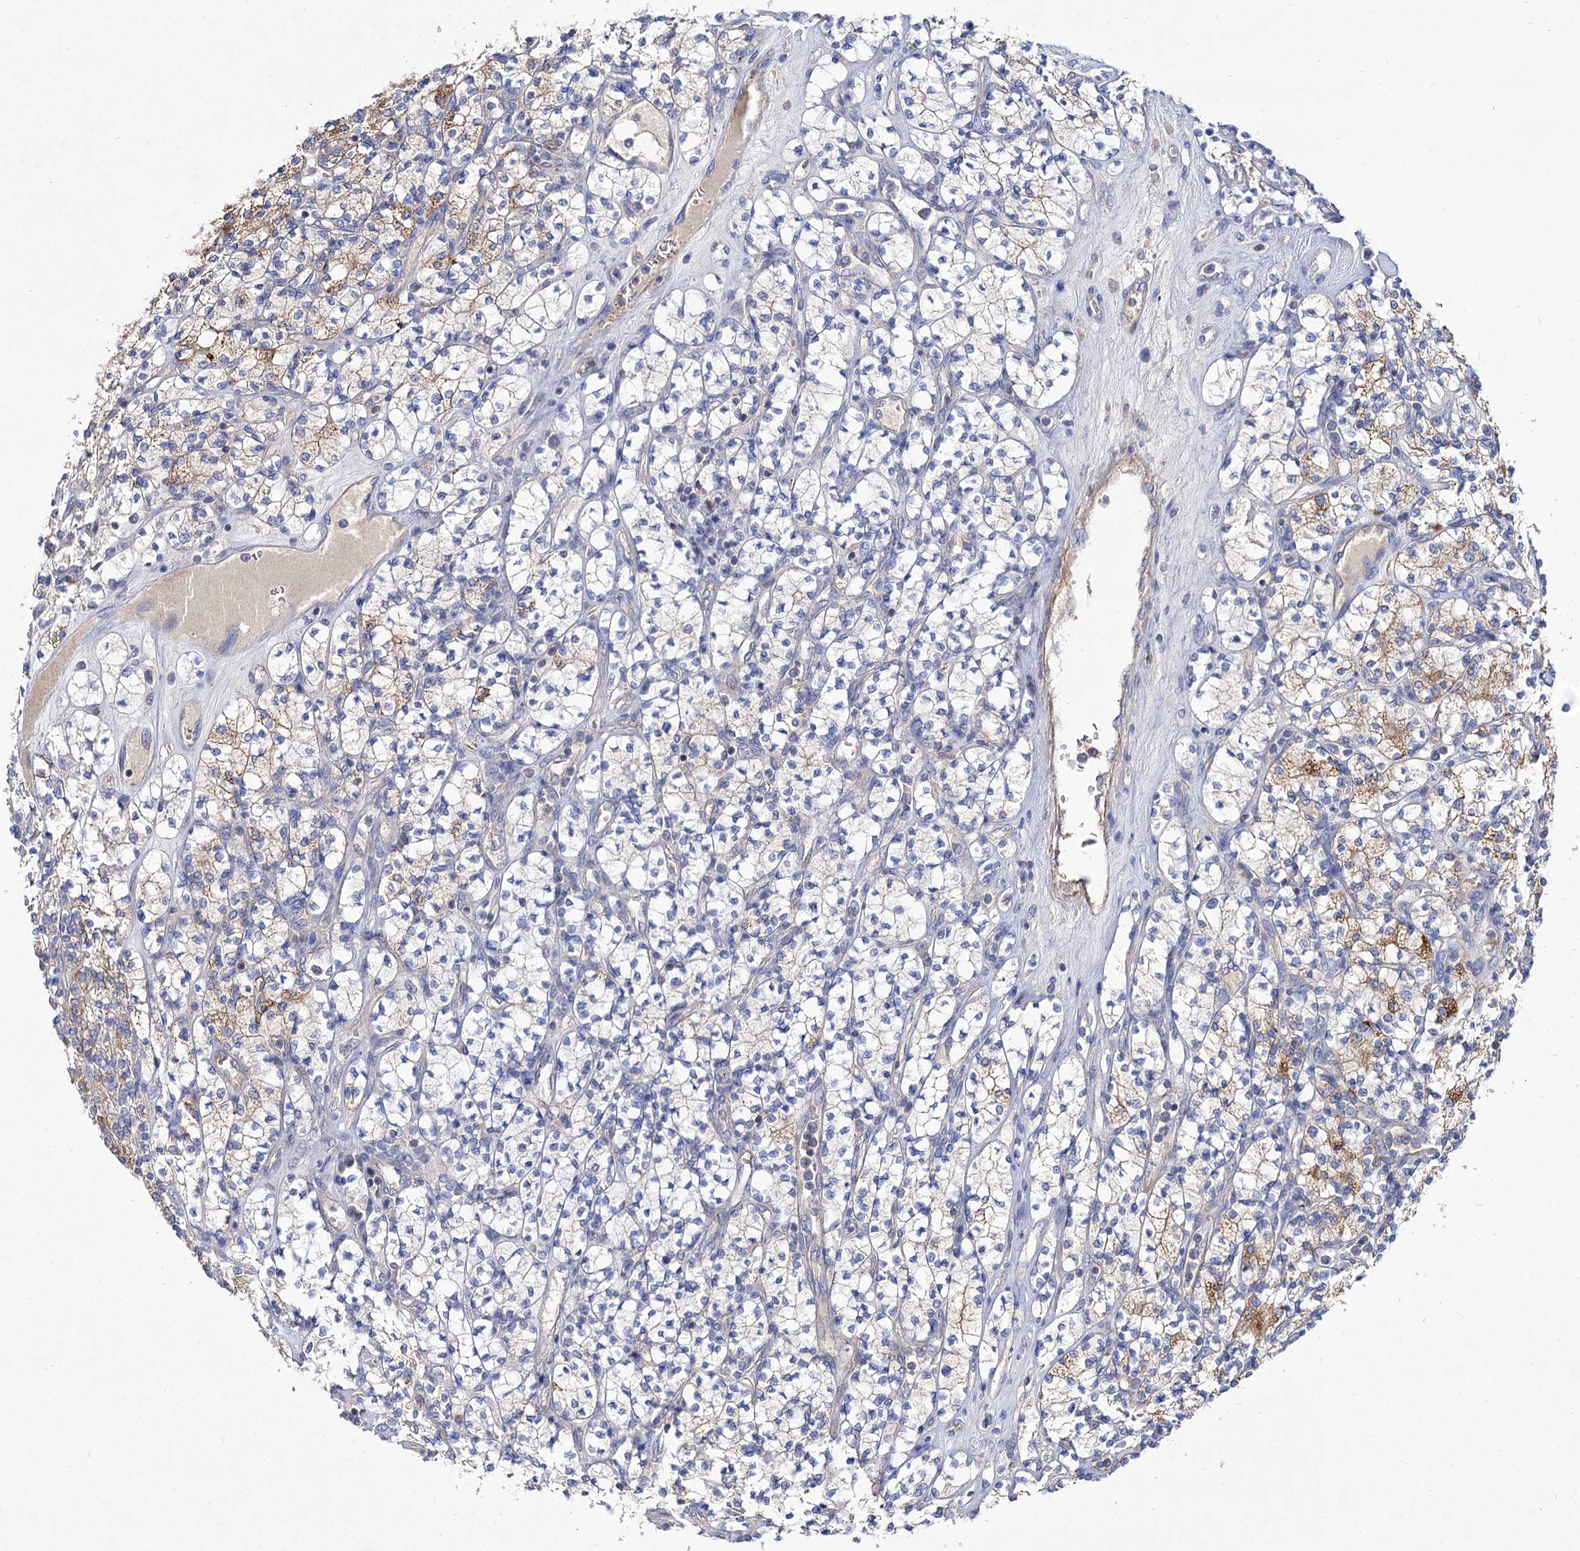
{"staining": {"intensity": "moderate", "quantity": "25%-75%", "location": "cytoplasmic/membranous"}, "tissue": "renal cancer", "cell_type": "Tumor cells", "image_type": "cancer", "snomed": [{"axis": "morphology", "description": "Adenocarcinoma, NOS"}, {"axis": "topography", "description": "Kidney"}], "caption": "Immunohistochemistry (DAB) staining of renal adenocarcinoma reveals moderate cytoplasmic/membranous protein positivity in approximately 25%-75% of tumor cells.", "gene": "NUDCD2", "patient": {"sex": "male", "age": 77}}